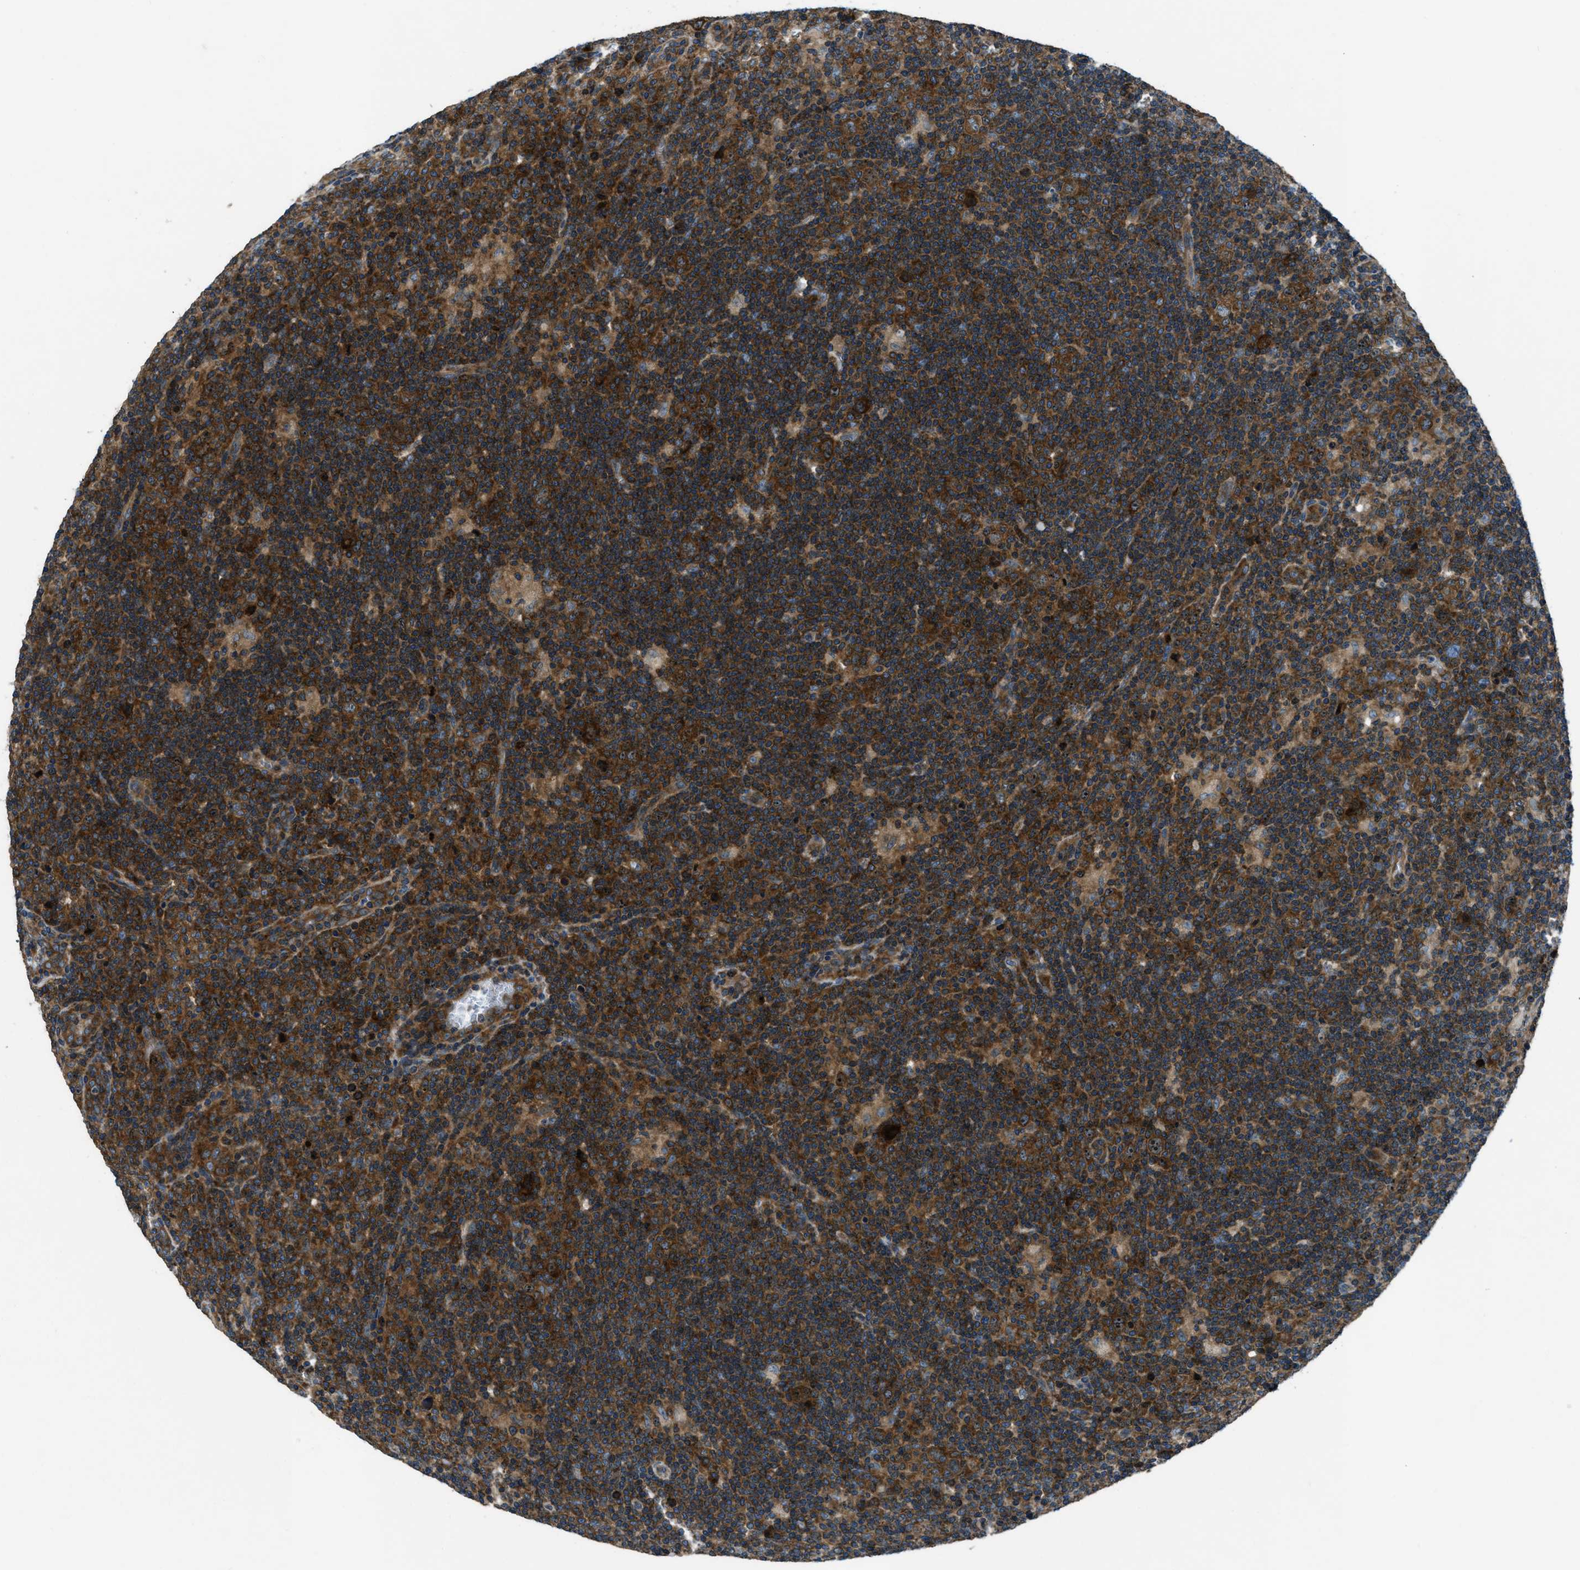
{"staining": {"intensity": "strong", "quantity": ">75%", "location": "cytoplasmic/membranous"}, "tissue": "lymphoma", "cell_type": "Tumor cells", "image_type": "cancer", "snomed": [{"axis": "morphology", "description": "Hodgkin's disease, NOS"}, {"axis": "topography", "description": "Lymph node"}], "caption": "Immunohistochemical staining of lymphoma demonstrates high levels of strong cytoplasmic/membranous protein positivity in about >75% of tumor cells.", "gene": "ARFGAP2", "patient": {"sex": "female", "age": 57}}